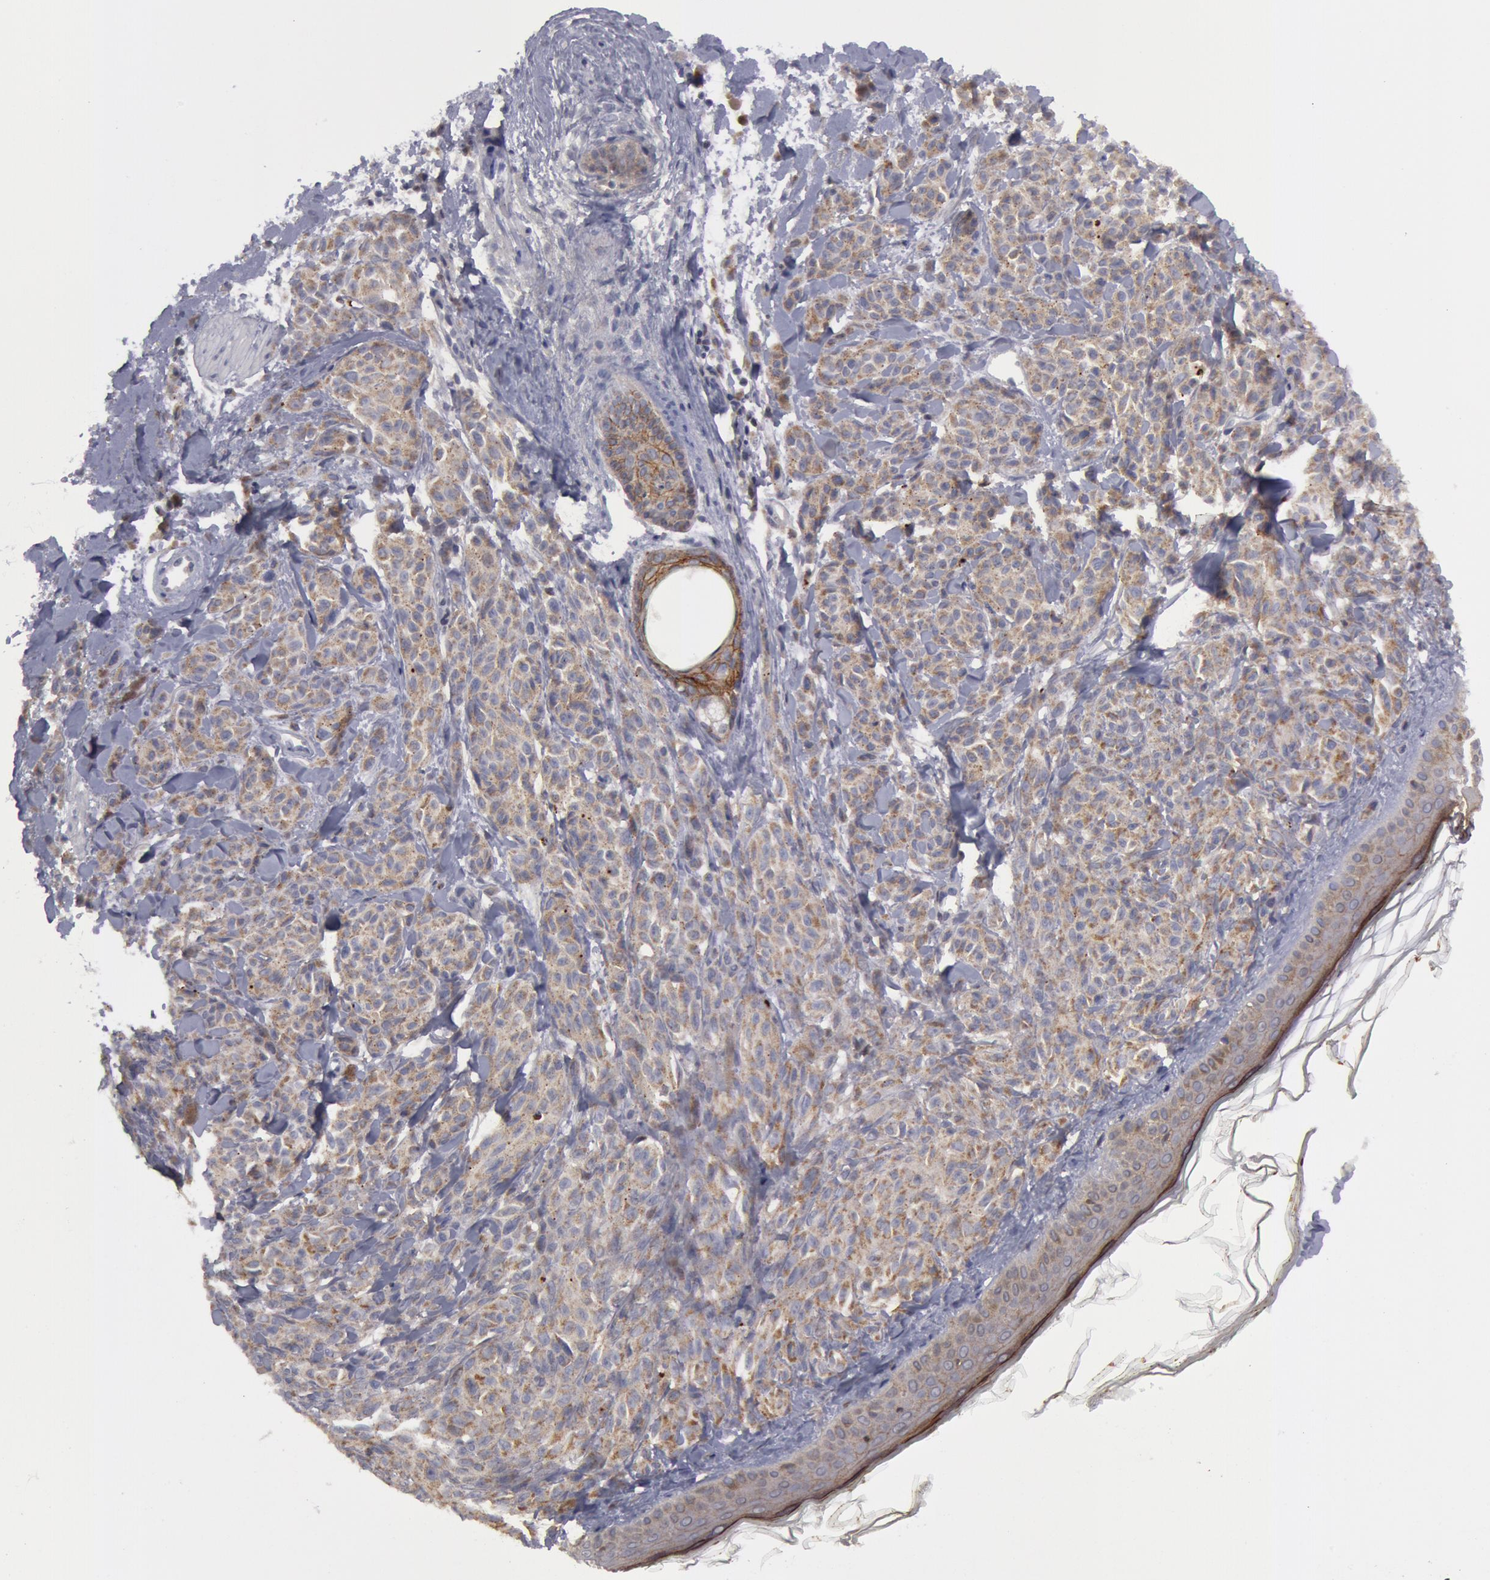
{"staining": {"intensity": "weak", "quantity": ">75%", "location": "cytoplasmic/membranous"}, "tissue": "melanoma", "cell_type": "Tumor cells", "image_type": "cancer", "snomed": [{"axis": "morphology", "description": "Malignant melanoma, NOS"}, {"axis": "topography", "description": "Skin"}], "caption": "Melanoma was stained to show a protein in brown. There is low levels of weak cytoplasmic/membranous staining in approximately >75% of tumor cells.", "gene": "ERBB2", "patient": {"sex": "female", "age": 73}}